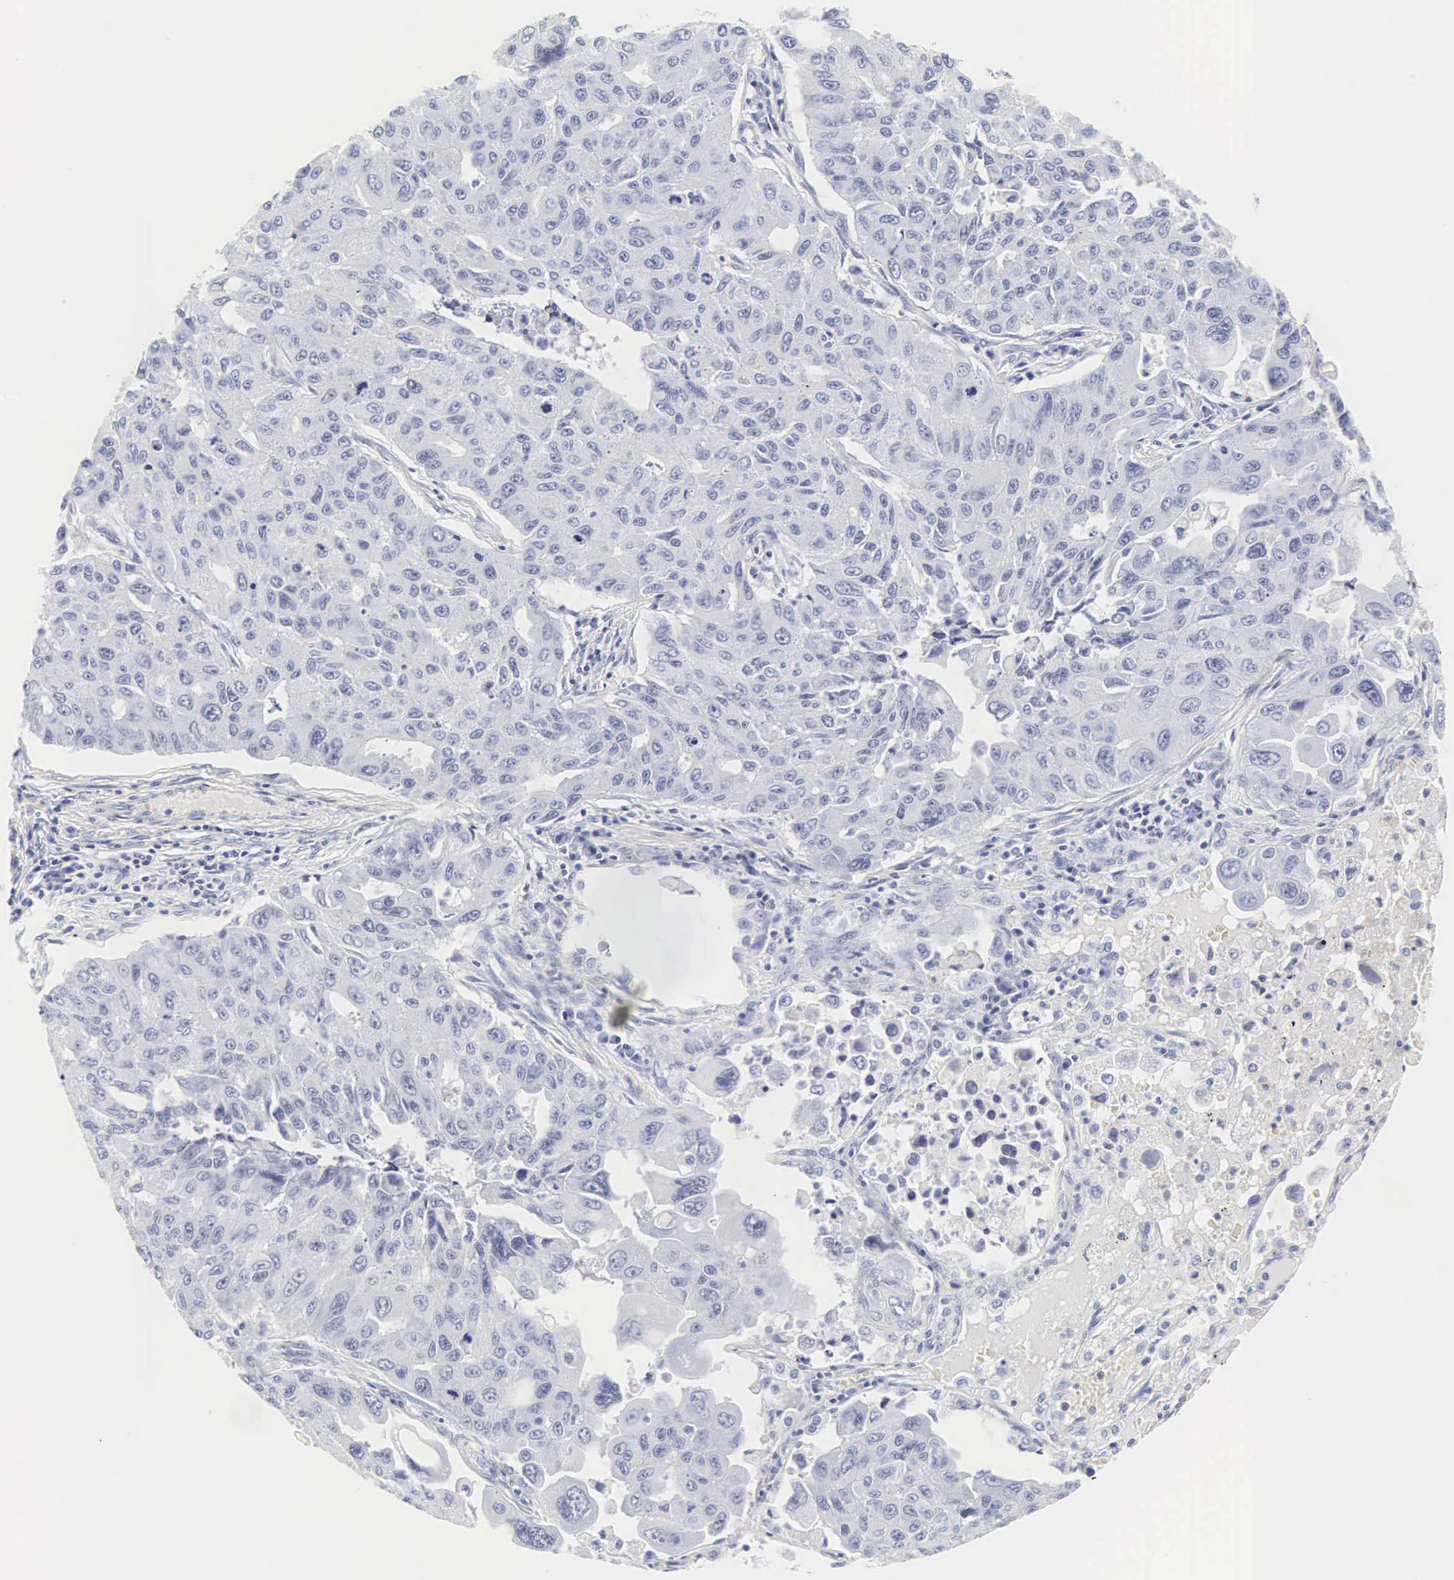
{"staining": {"intensity": "negative", "quantity": "none", "location": "none"}, "tissue": "lung cancer", "cell_type": "Tumor cells", "image_type": "cancer", "snomed": [{"axis": "morphology", "description": "Adenocarcinoma, NOS"}, {"axis": "topography", "description": "Lung"}], "caption": "Tumor cells are negative for protein expression in human lung adenocarcinoma.", "gene": "INS", "patient": {"sex": "male", "age": 64}}